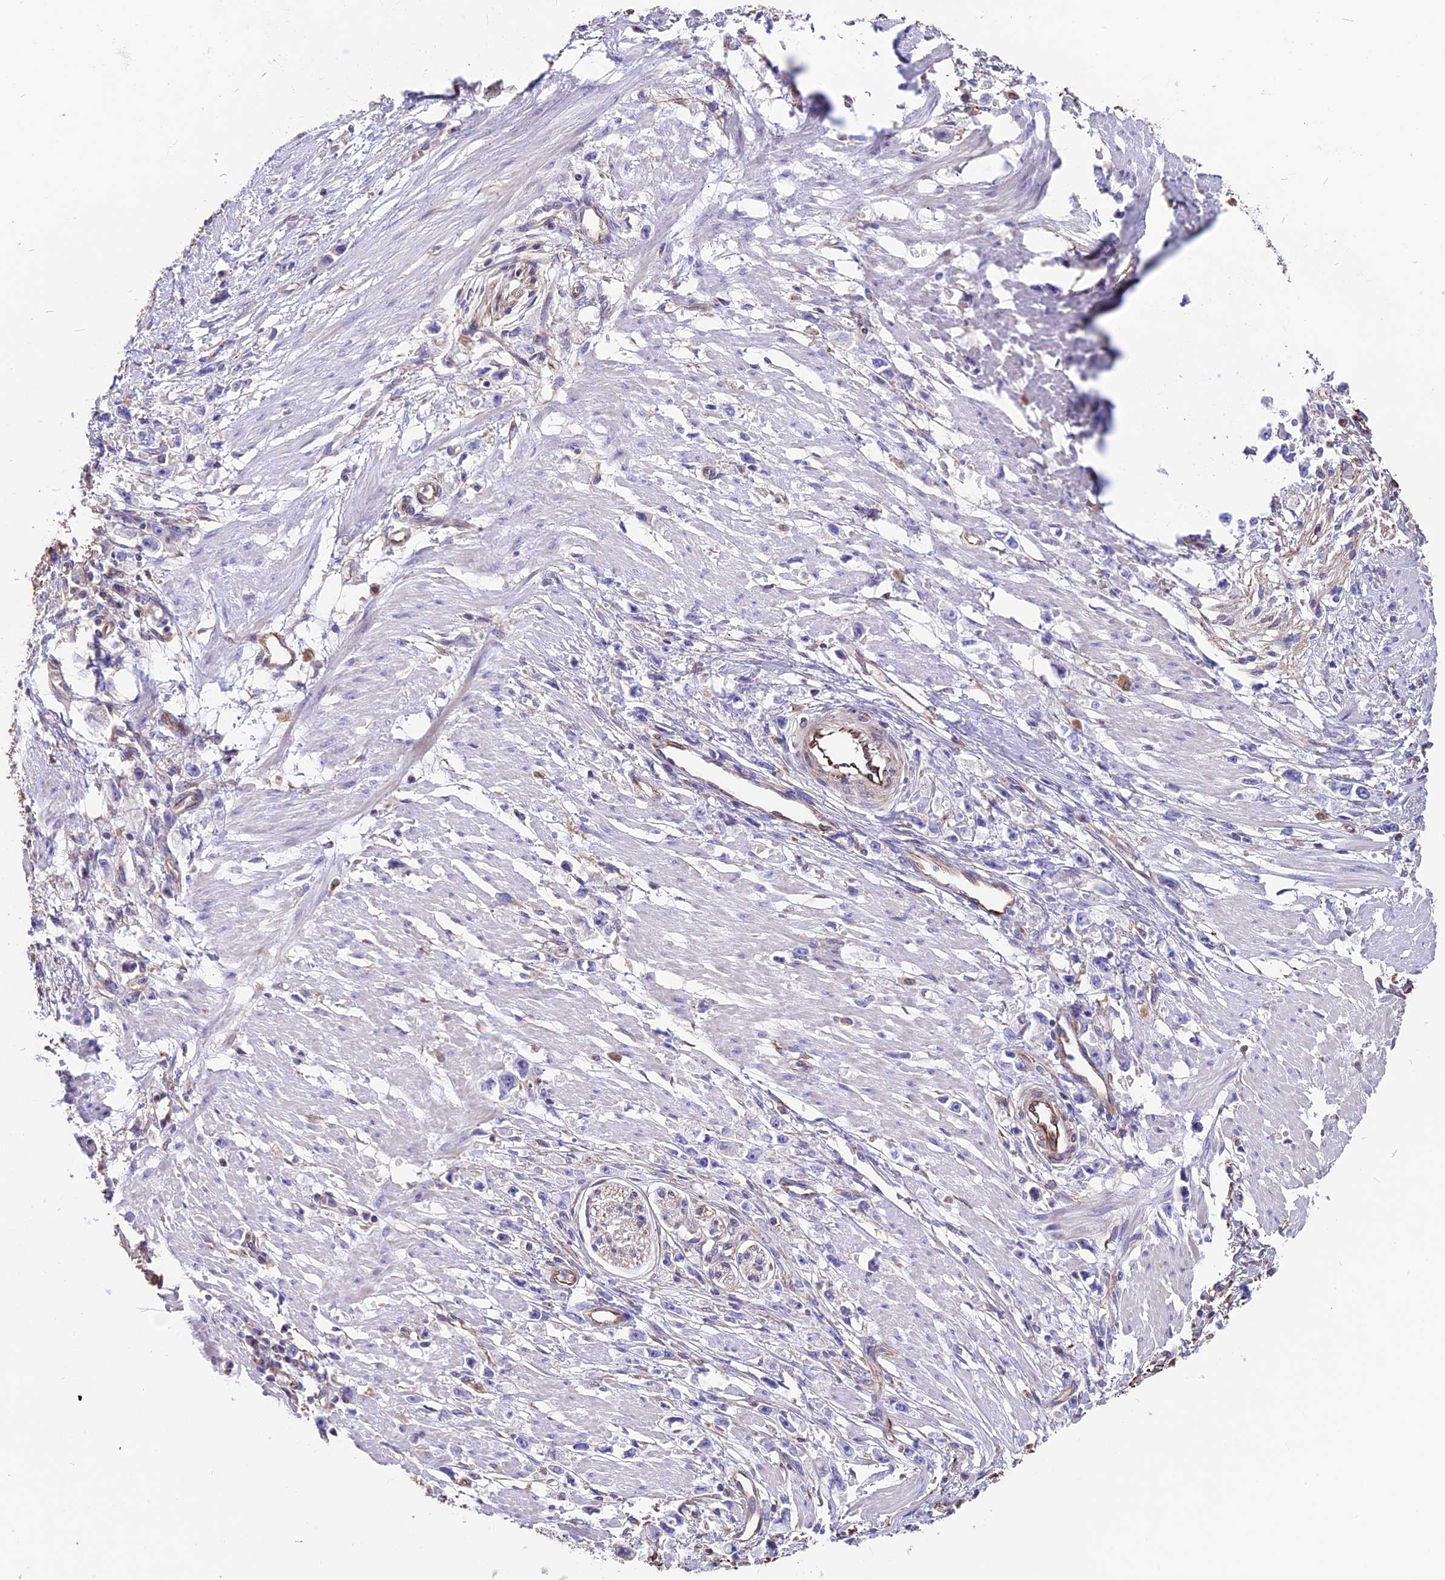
{"staining": {"intensity": "negative", "quantity": "none", "location": "none"}, "tissue": "stomach cancer", "cell_type": "Tumor cells", "image_type": "cancer", "snomed": [{"axis": "morphology", "description": "Adenocarcinoma, NOS"}, {"axis": "topography", "description": "Stomach"}], "caption": "Stomach adenocarcinoma was stained to show a protein in brown. There is no significant positivity in tumor cells.", "gene": "SEH1L", "patient": {"sex": "female", "age": 59}}